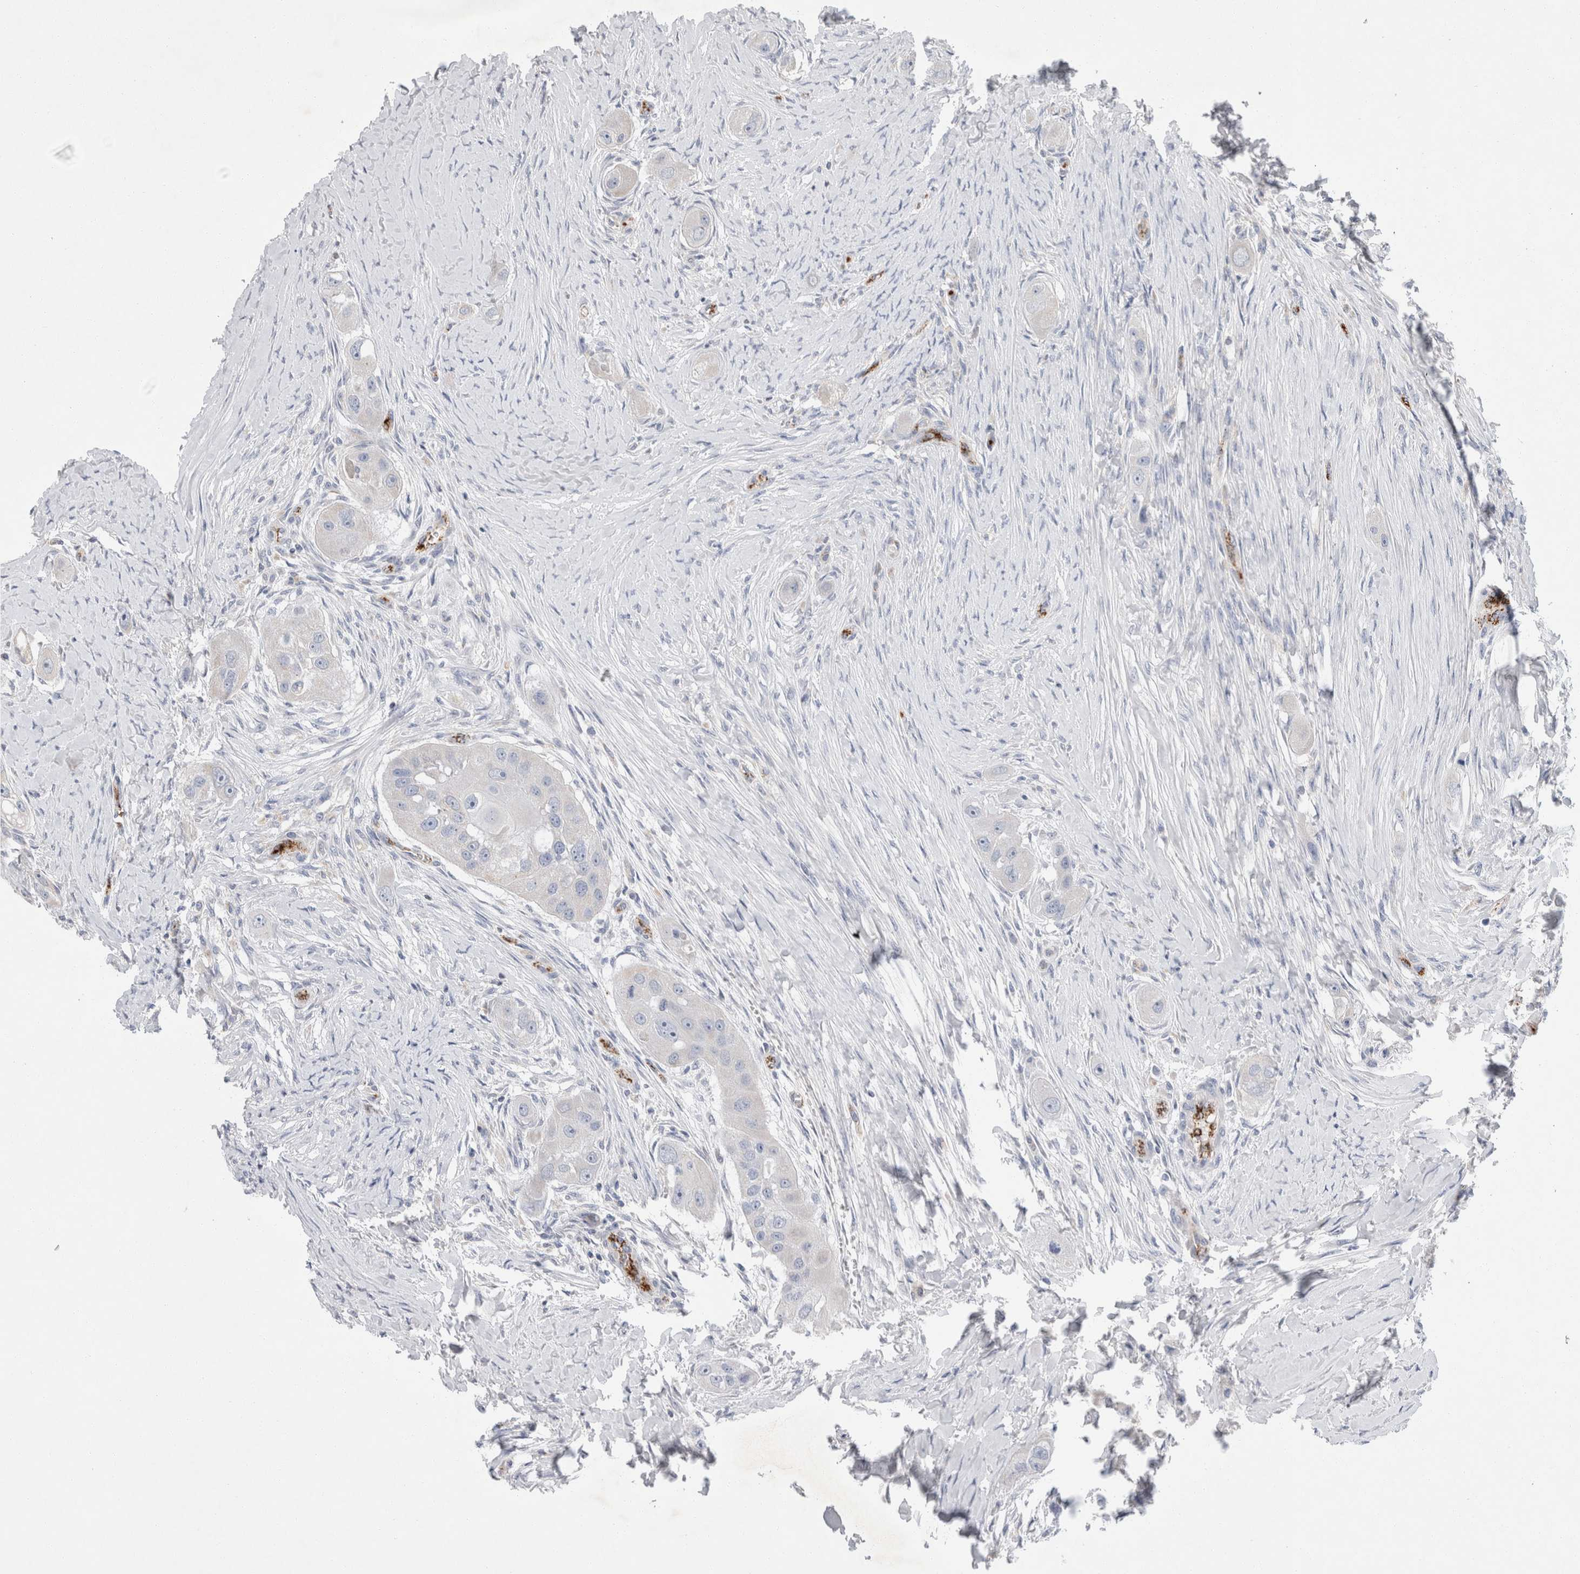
{"staining": {"intensity": "negative", "quantity": "none", "location": "none"}, "tissue": "head and neck cancer", "cell_type": "Tumor cells", "image_type": "cancer", "snomed": [{"axis": "morphology", "description": "Normal tissue, NOS"}, {"axis": "morphology", "description": "Squamous cell carcinoma, NOS"}, {"axis": "topography", "description": "Skeletal muscle"}, {"axis": "topography", "description": "Head-Neck"}], "caption": "High power microscopy photomicrograph of an IHC micrograph of head and neck cancer, revealing no significant positivity in tumor cells.", "gene": "IARS2", "patient": {"sex": "male", "age": 51}}